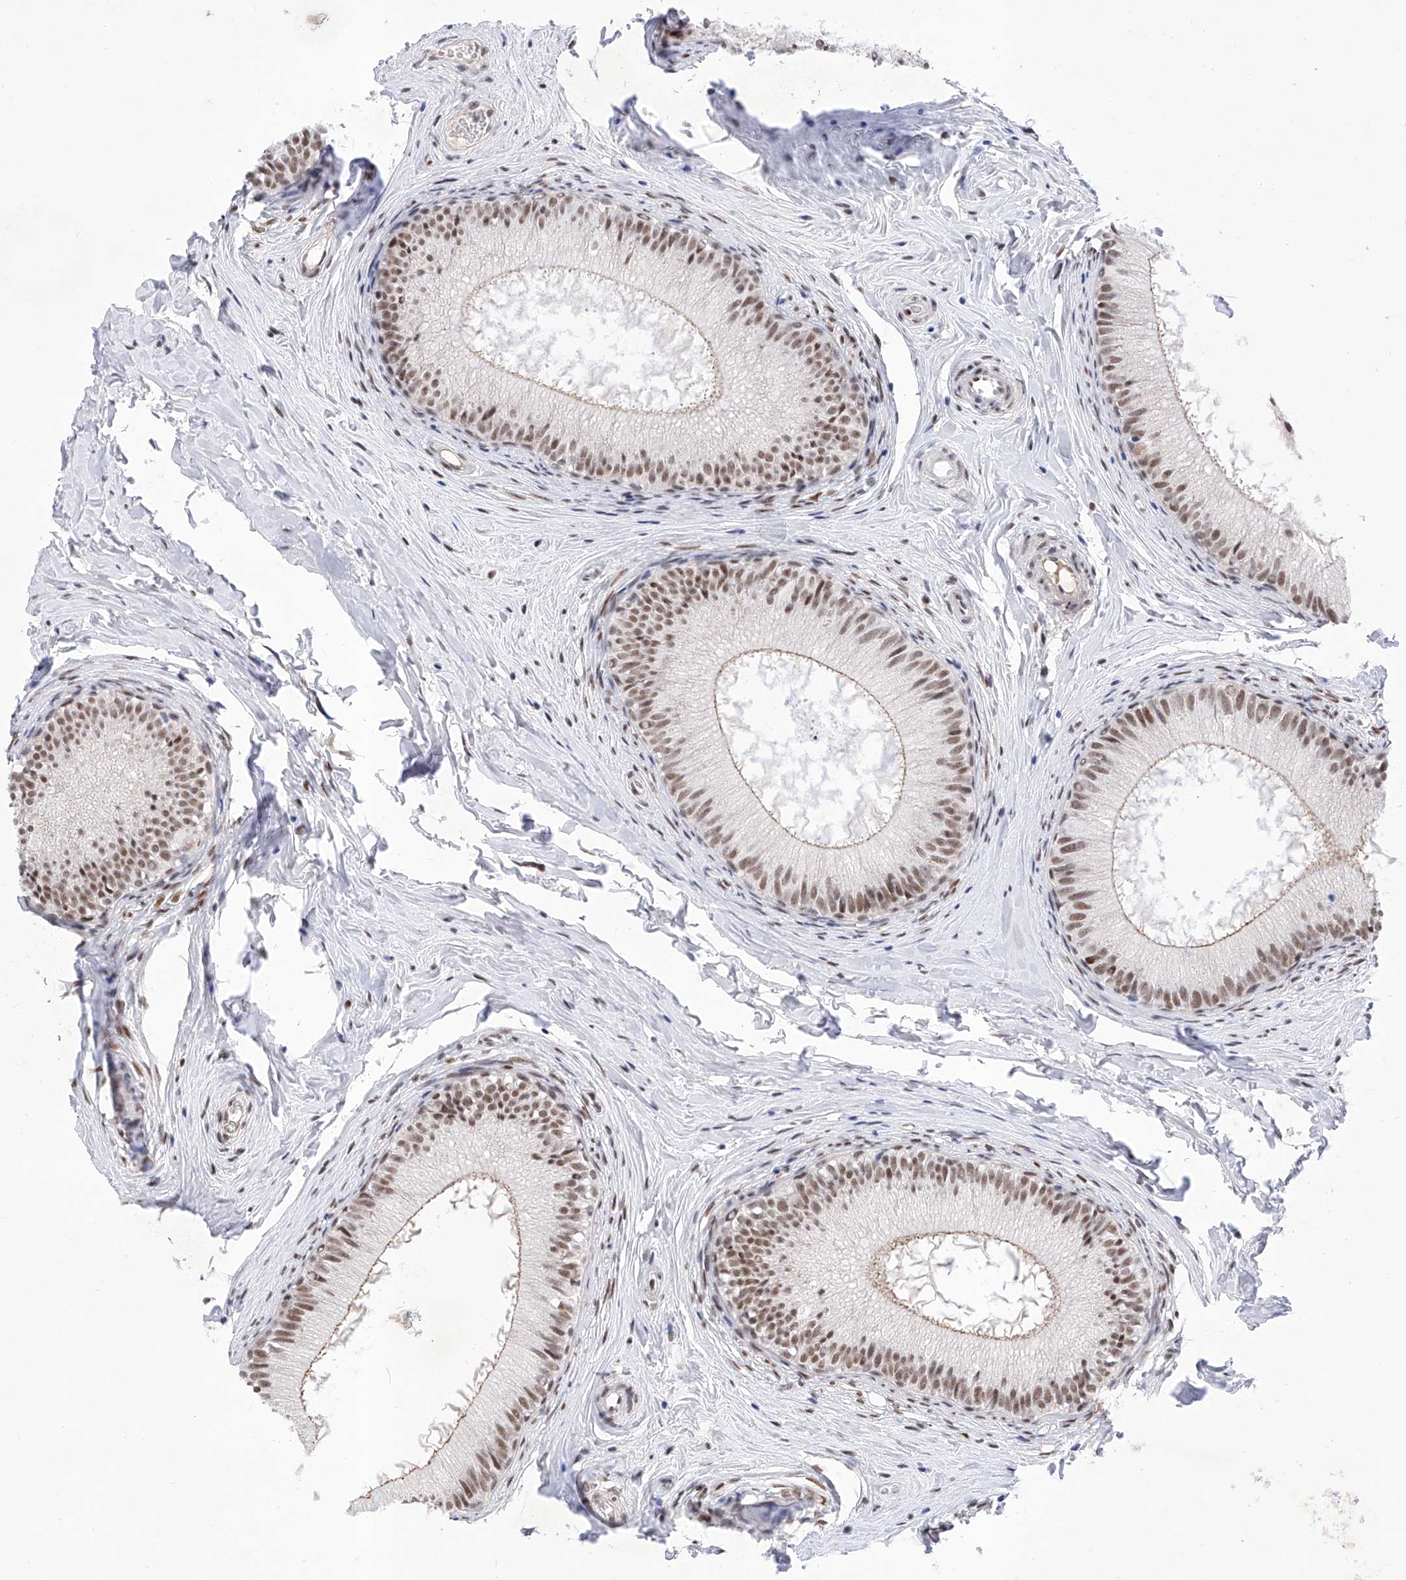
{"staining": {"intensity": "moderate", "quantity": ">75%", "location": "nuclear"}, "tissue": "epididymis", "cell_type": "Glandular cells", "image_type": "normal", "snomed": [{"axis": "morphology", "description": "Normal tissue, NOS"}, {"axis": "topography", "description": "Epididymis"}], "caption": "Normal epididymis was stained to show a protein in brown. There is medium levels of moderate nuclear staining in approximately >75% of glandular cells. Nuclei are stained in blue.", "gene": "ATN1", "patient": {"sex": "male", "age": 34}}